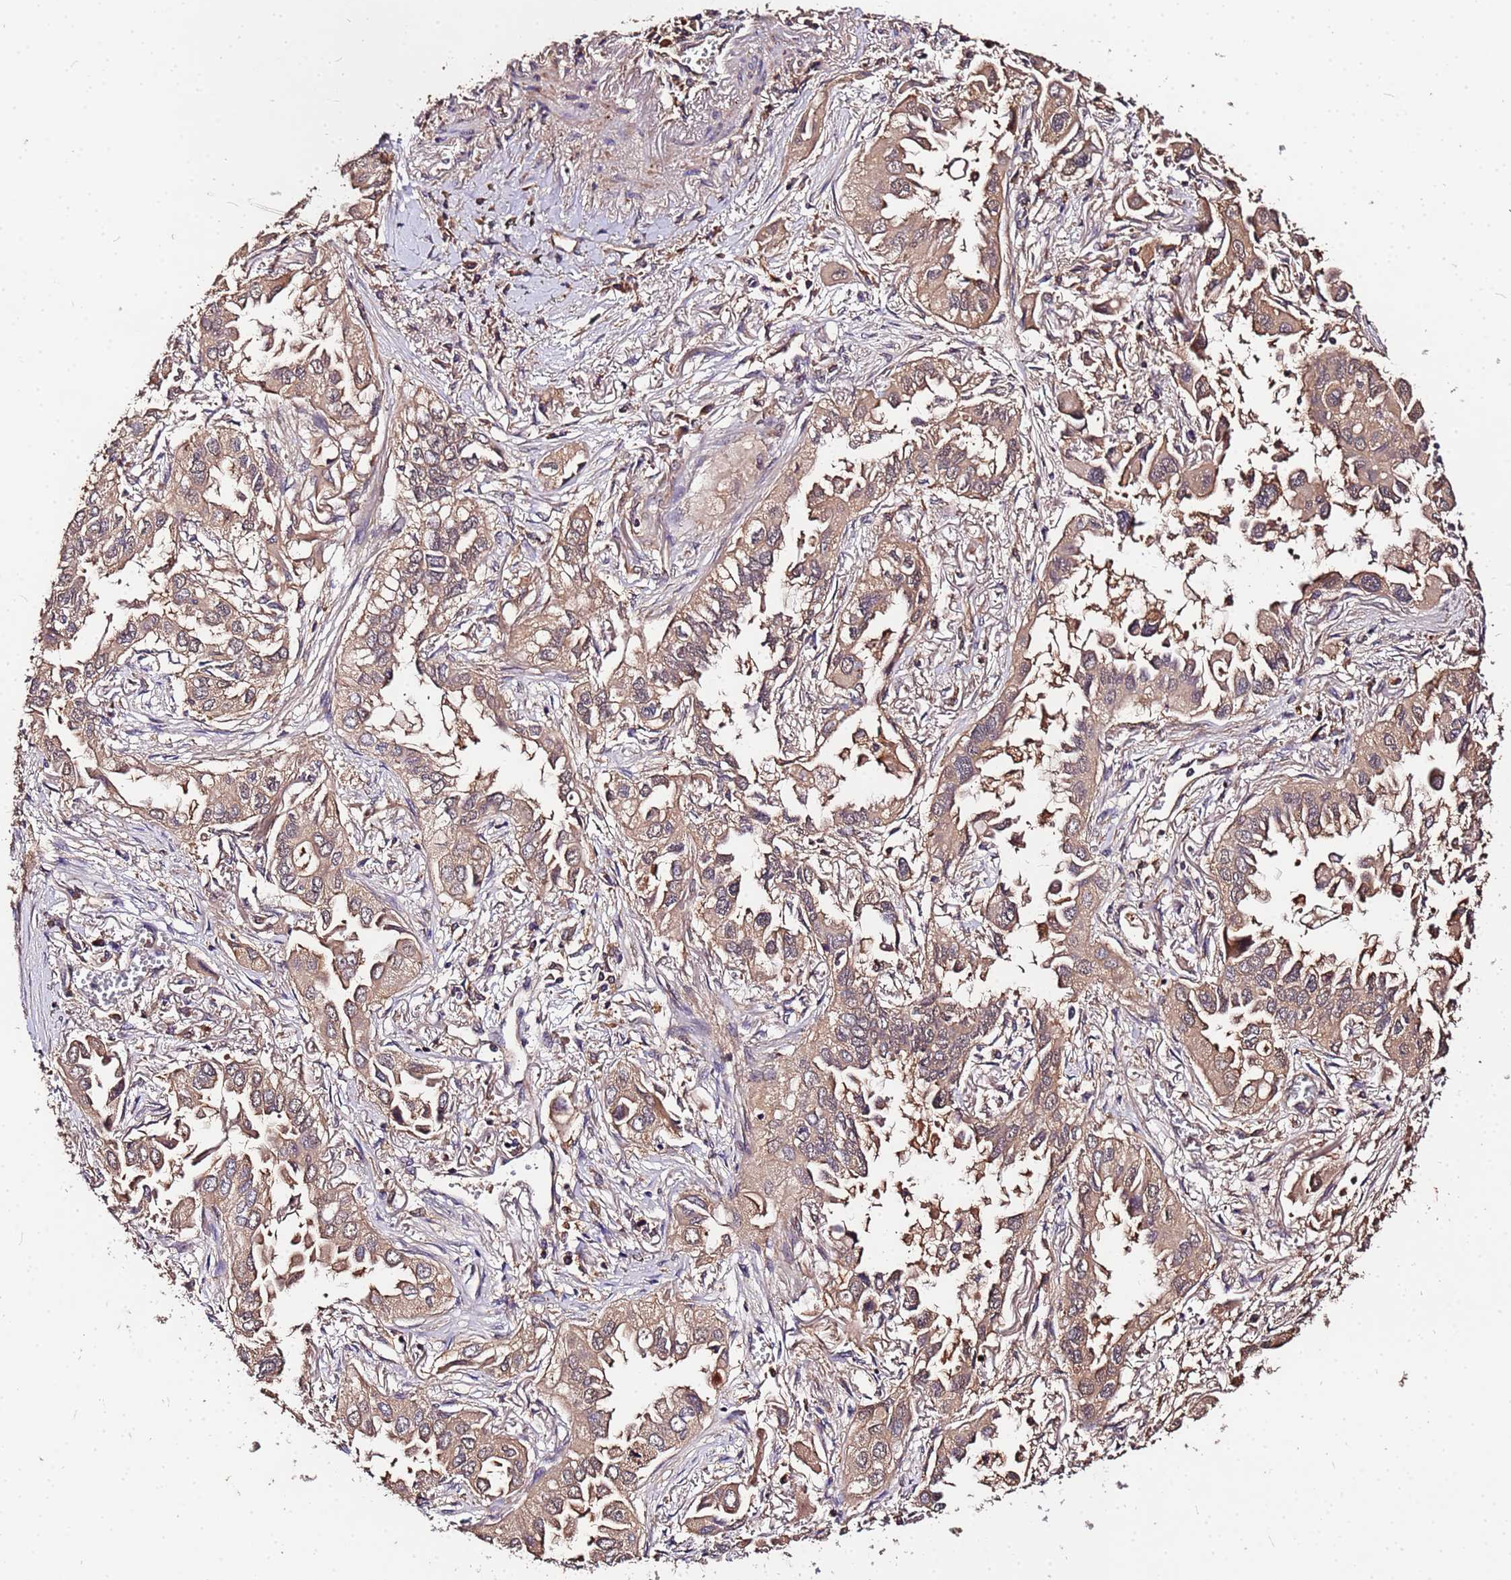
{"staining": {"intensity": "weak", "quantity": ">75%", "location": "cytoplasmic/membranous"}, "tissue": "lung cancer", "cell_type": "Tumor cells", "image_type": "cancer", "snomed": [{"axis": "morphology", "description": "Adenocarcinoma, NOS"}, {"axis": "topography", "description": "Lung"}], "caption": "Tumor cells exhibit low levels of weak cytoplasmic/membranous staining in approximately >75% of cells in lung adenocarcinoma. The staining is performed using DAB brown chromogen to label protein expression. The nuclei are counter-stained blue using hematoxylin.", "gene": "MTERF1", "patient": {"sex": "female", "age": 76}}